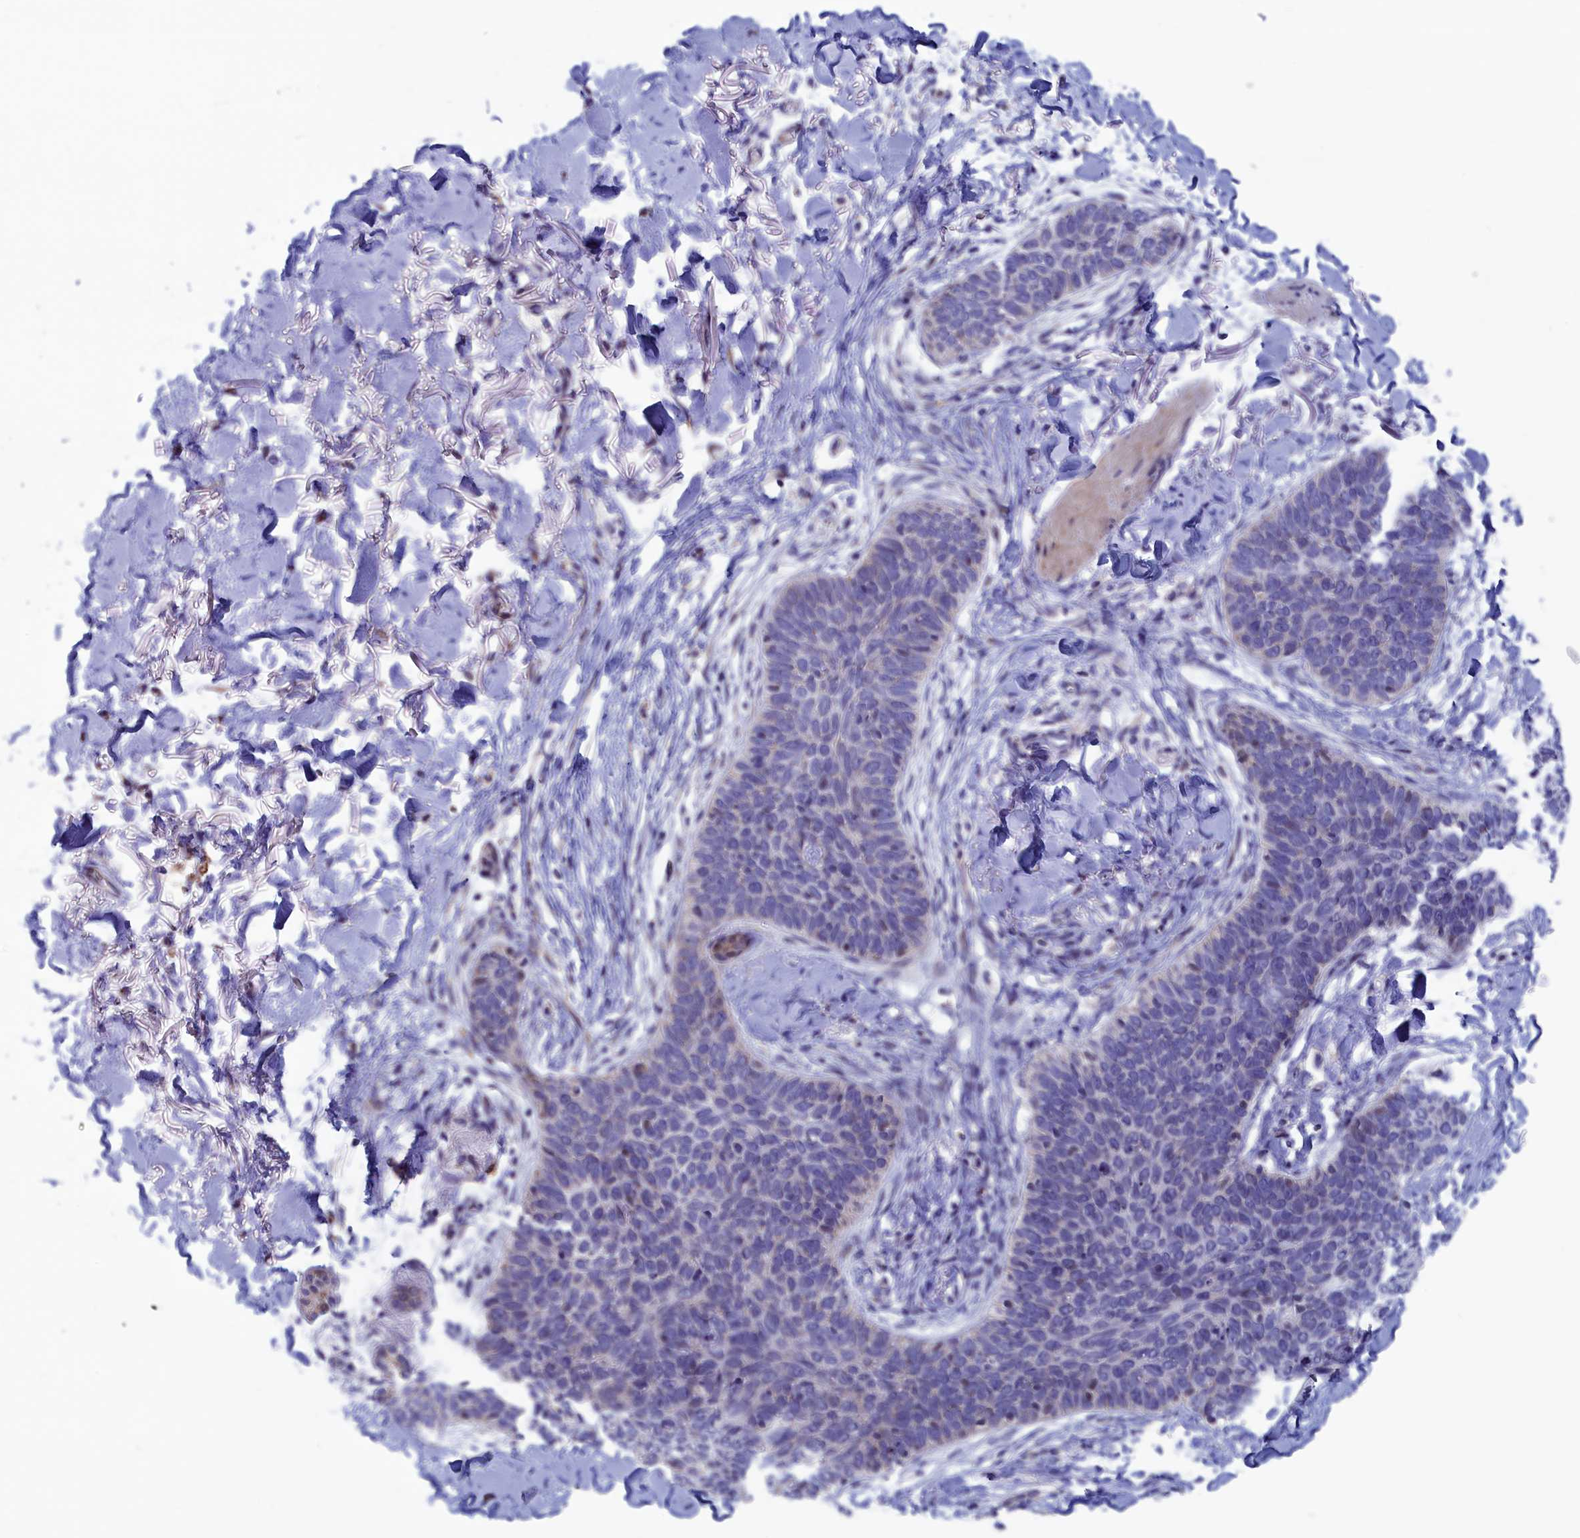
{"staining": {"intensity": "negative", "quantity": "none", "location": "none"}, "tissue": "skin cancer", "cell_type": "Tumor cells", "image_type": "cancer", "snomed": [{"axis": "morphology", "description": "Basal cell carcinoma"}, {"axis": "topography", "description": "Skin"}], "caption": "Tumor cells are negative for brown protein staining in skin cancer.", "gene": "NIBAN3", "patient": {"sex": "male", "age": 85}}